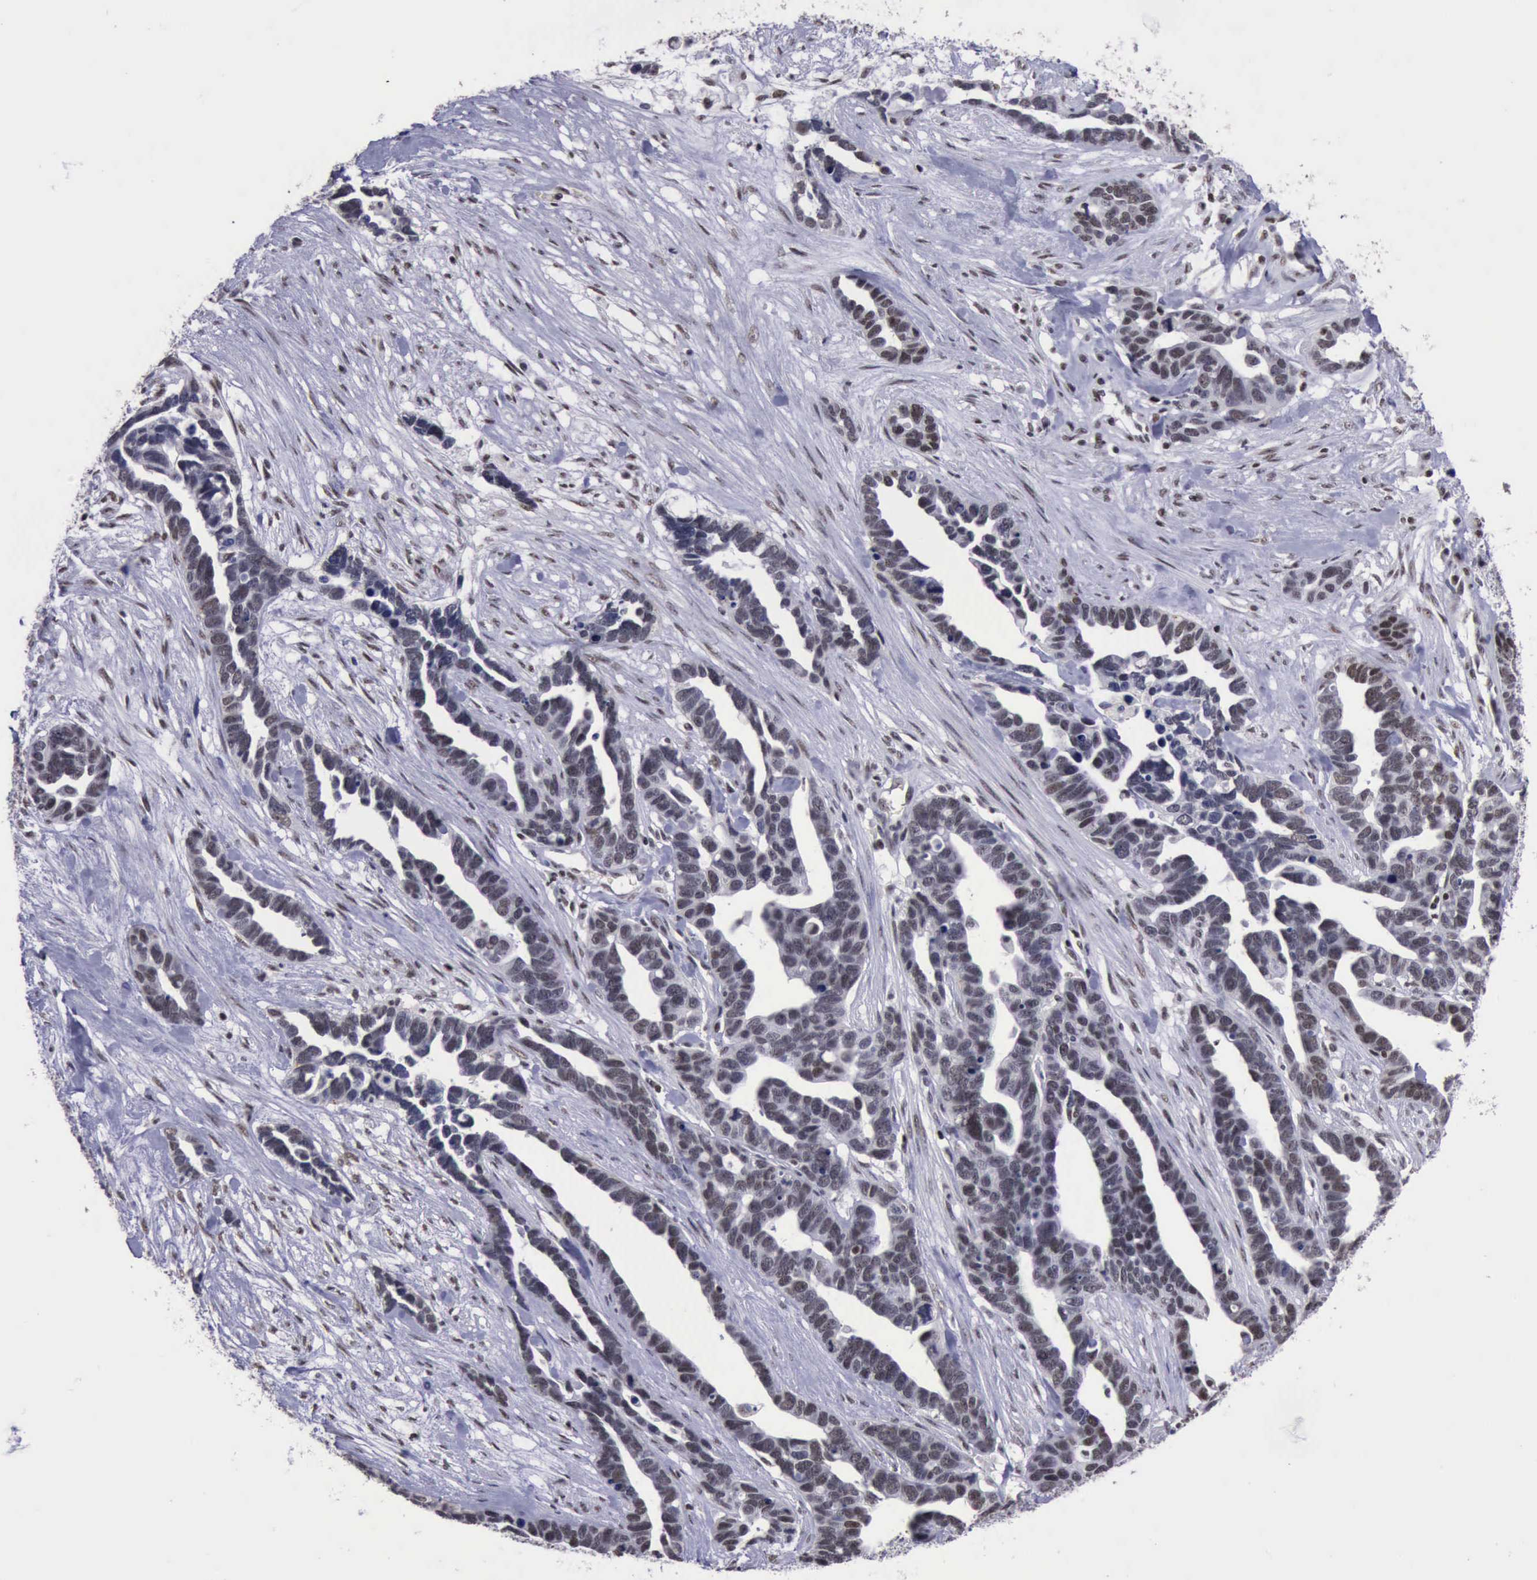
{"staining": {"intensity": "weak", "quantity": "<25%", "location": "nuclear"}, "tissue": "ovarian cancer", "cell_type": "Tumor cells", "image_type": "cancer", "snomed": [{"axis": "morphology", "description": "Cystadenocarcinoma, serous, NOS"}, {"axis": "topography", "description": "Ovary"}], "caption": "High magnification brightfield microscopy of ovarian serous cystadenocarcinoma stained with DAB (3,3'-diaminobenzidine) (brown) and counterstained with hematoxylin (blue): tumor cells show no significant staining.", "gene": "YY1", "patient": {"sex": "female", "age": 54}}